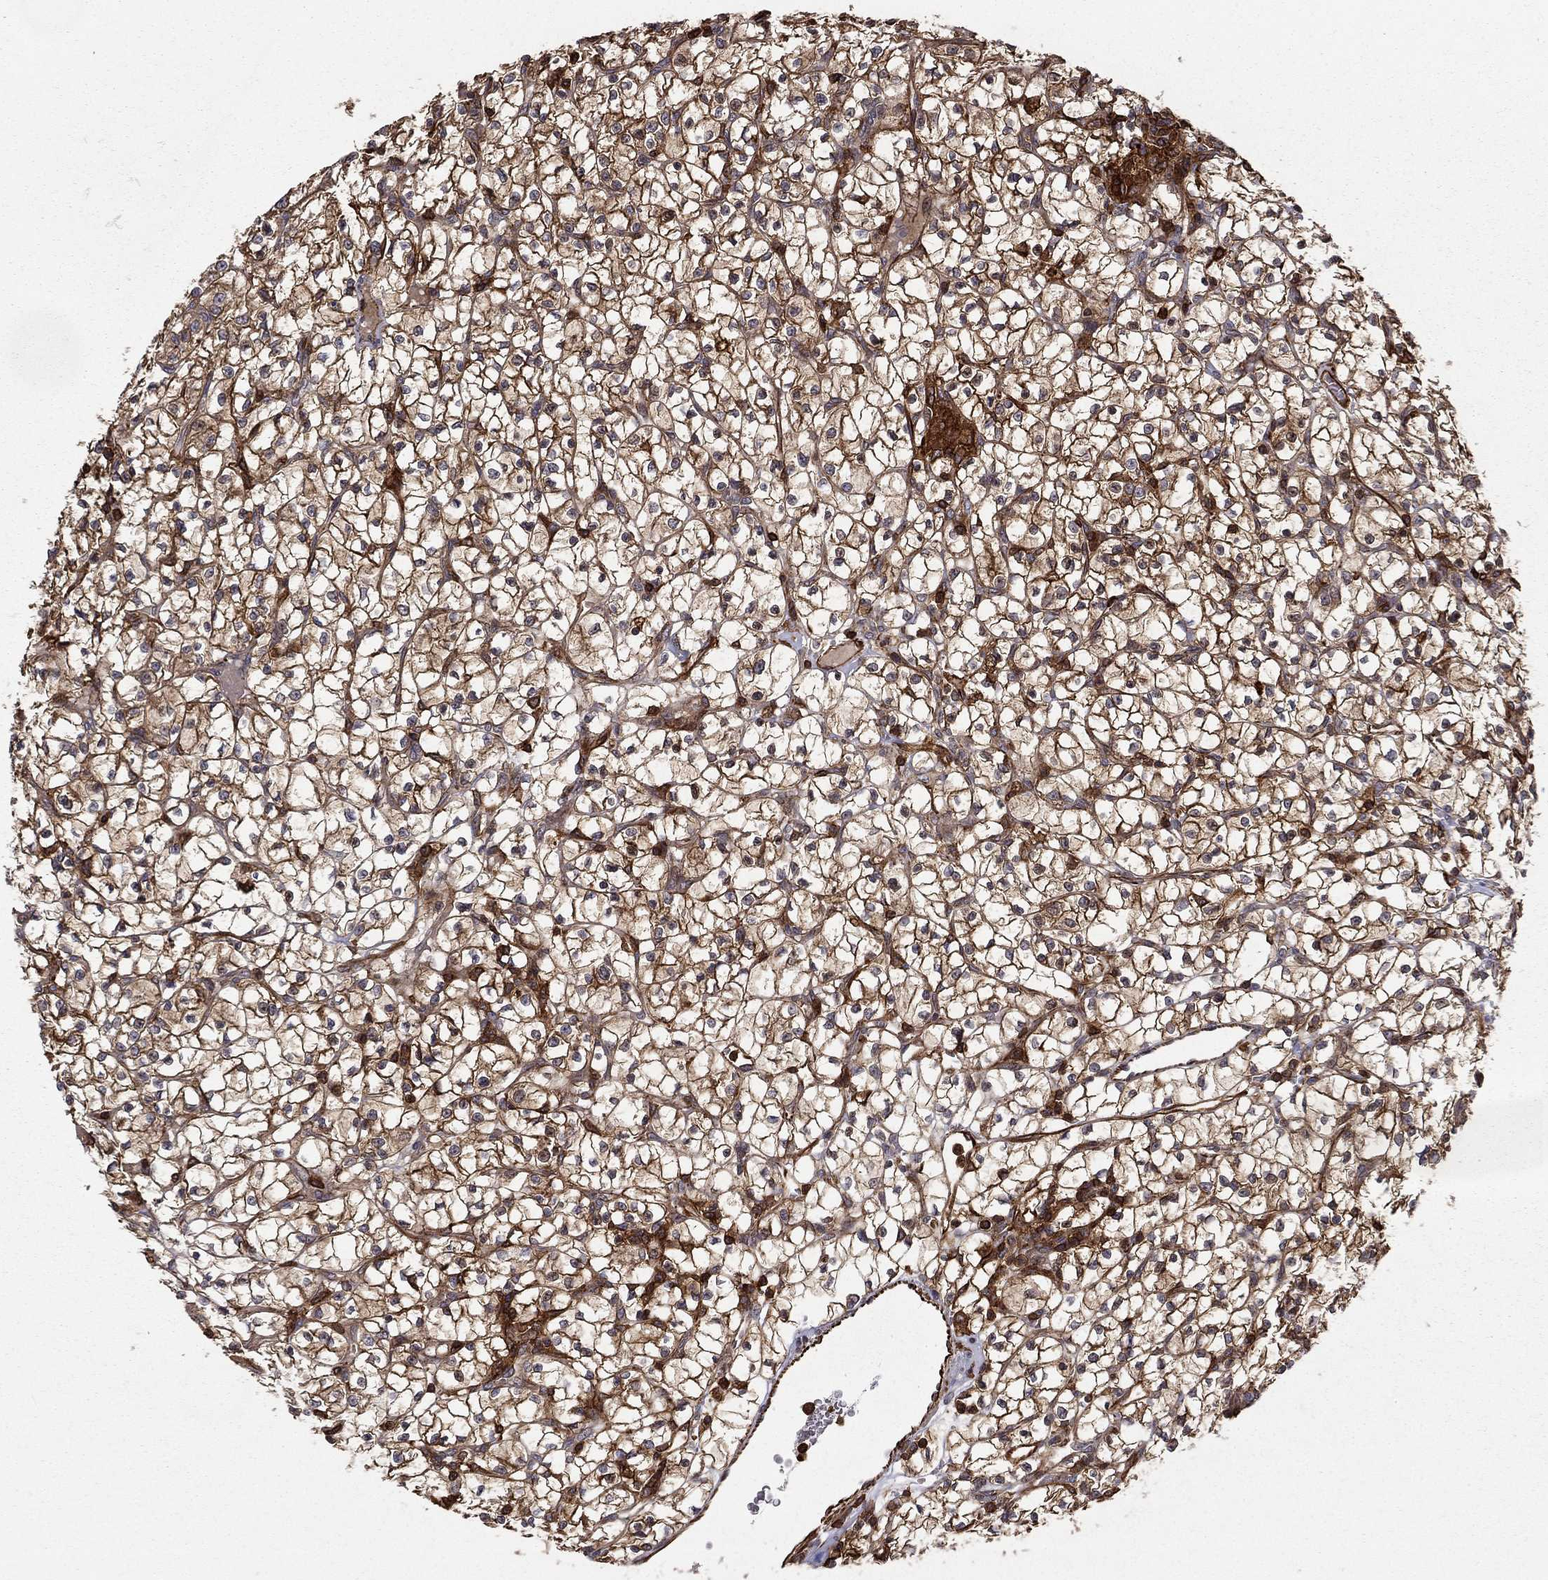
{"staining": {"intensity": "strong", "quantity": ">75%", "location": "cytoplasmic/membranous"}, "tissue": "renal cancer", "cell_type": "Tumor cells", "image_type": "cancer", "snomed": [{"axis": "morphology", "description": "Adenocarcinoma, NOS"}, {"axis": "topography", "description": "Kidney"}], "caption": "Strong cytoplasmic/membranous protein expression is seen in about >75% of tumor cells in renal cancer.", "gene": "ADM", "patient": {"sex": "female", "age": 64}}